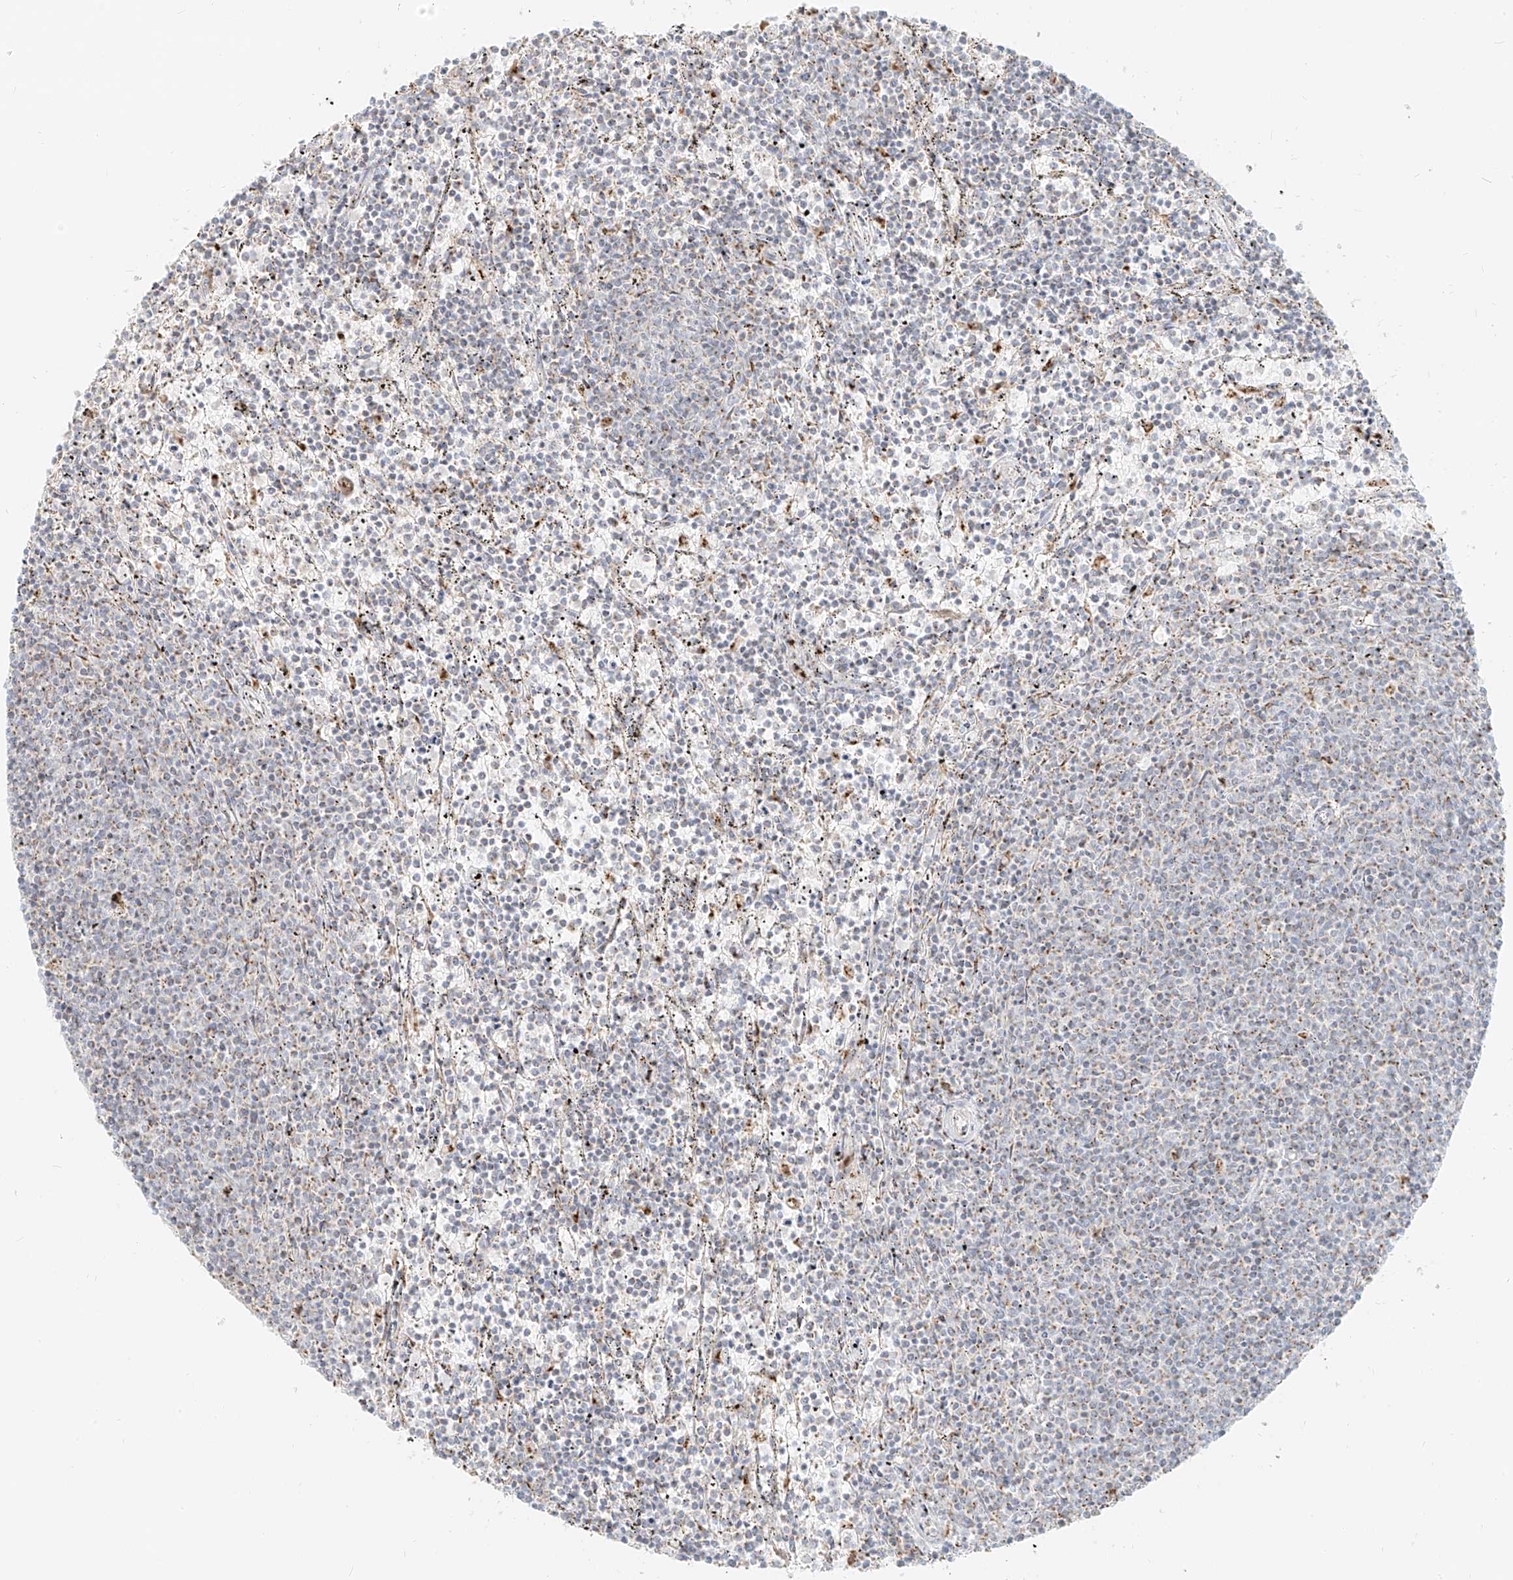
{"staining": {"intensity": "negative", "quantity": "none", "location": "none"}, "tissue": "lymphoma", "cell_type": "Tumor cells", "image_type": "cancer", "snomed": [{"axis": "morphology", "description": "Malignant lymphoma, non-Hodgkin's type, Low grade"}, {"axis": "topography", "description": "Spleen"}], "caption": "High magnification brightfield microscopy of lymphoma stained with DAB (3,3'-diaminobenzidine) (brown) and counterstained with hematoxylin (blue): tumor cells show no significant expression.", "gene": "TMEM87B", "patient": {"sex": "female", "age": 50}}